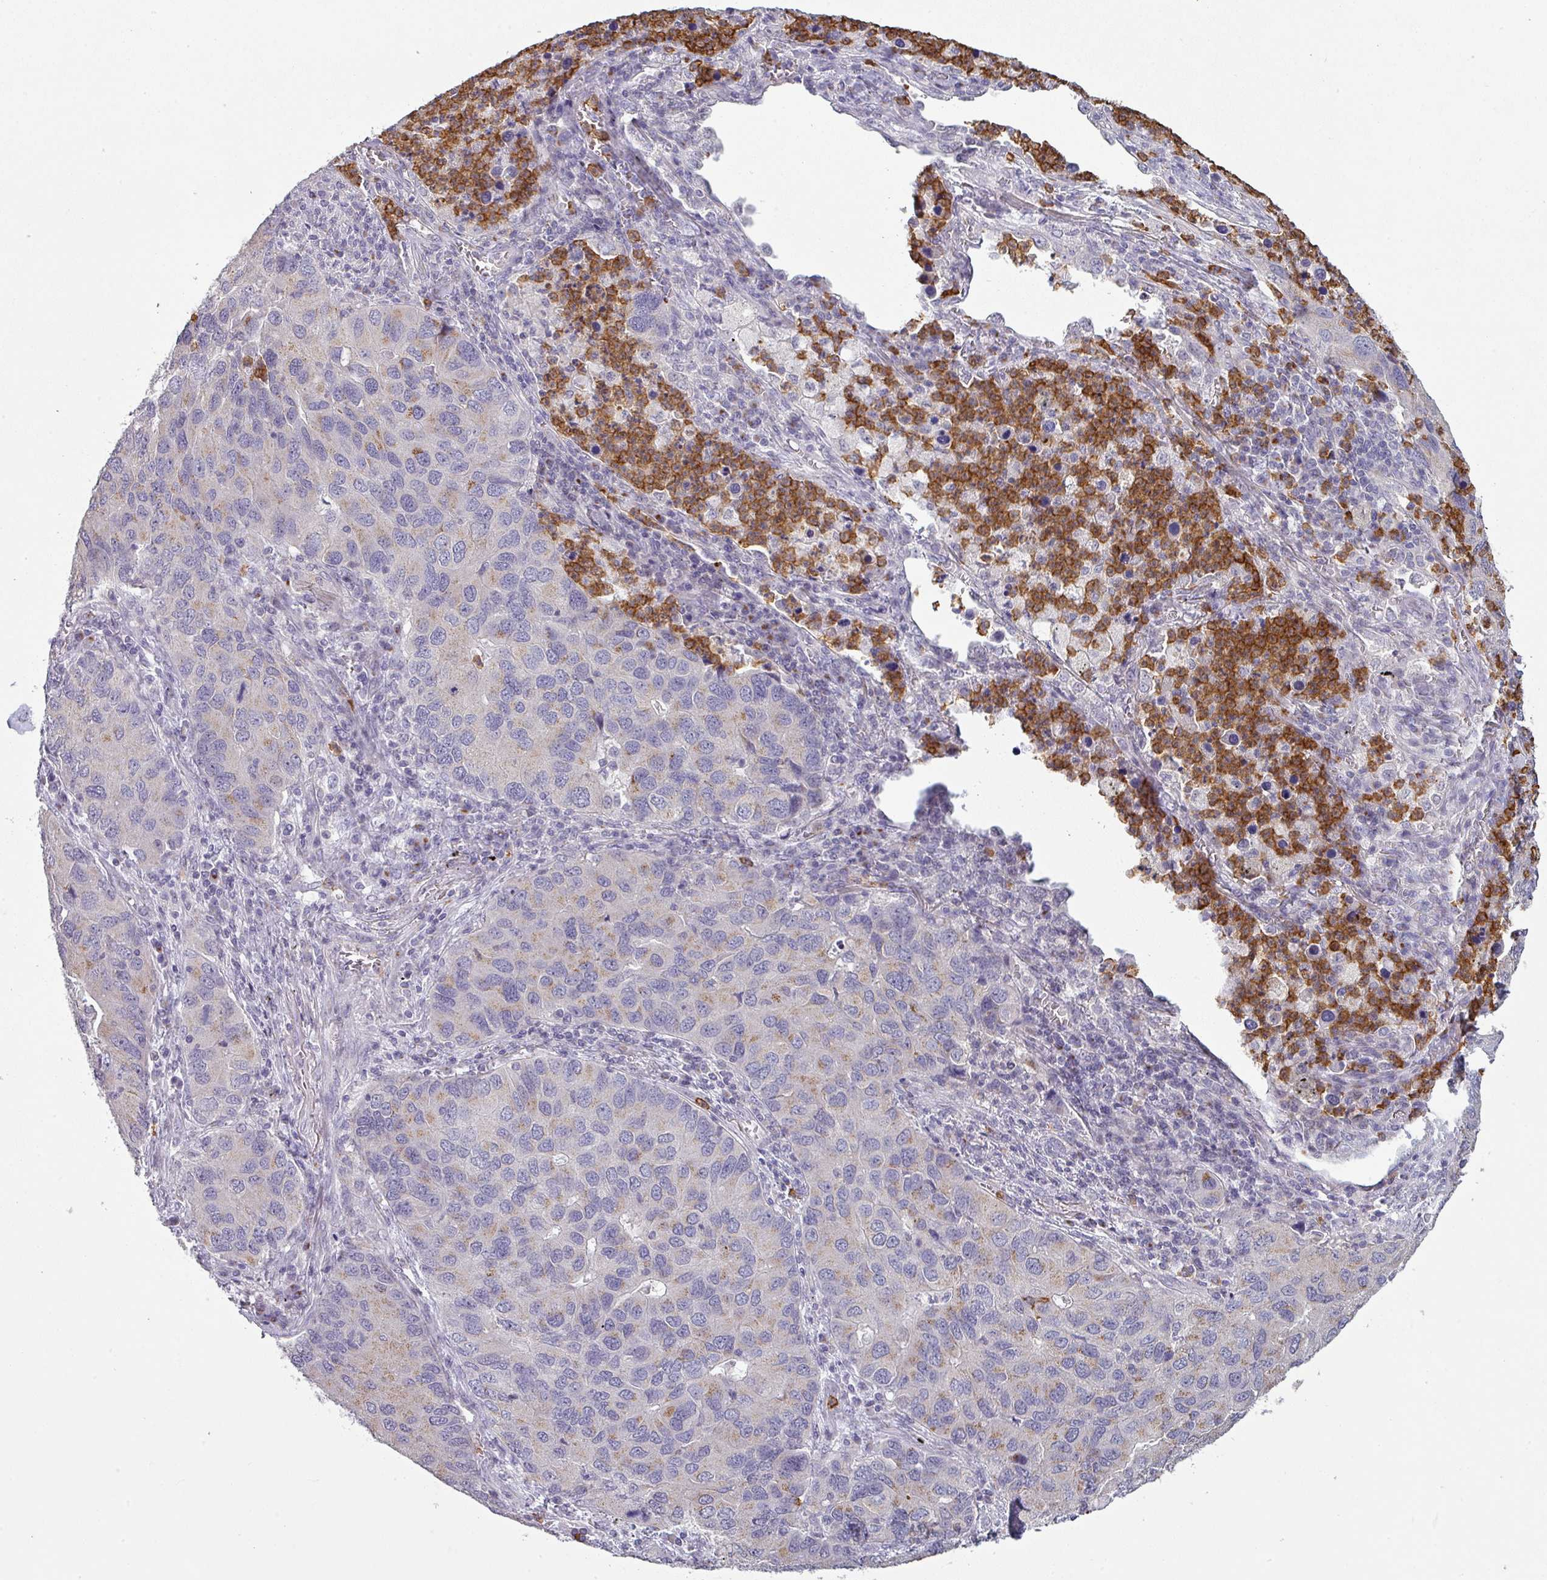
{"staining": {"intensity": "weak", "quantity": ">75%", "location": "cytoplasmic/membranous"}, "tissue": "lung cancer", "cell_type": "Tumor cells", "image_type": "cancer", "snomed": [{"axis": "morphology", "description": "Aneuploidy"}, {"axis": "morphology", "description": "Adenocarcinoma, NOS"}, {"axis": "topography", "description": "Lymph node"}, {"axis": "topography", "description": "Lung"}], "caption": "An immunohistochemistry micrograph of tumor tissue is shown. Protein staining in brown shows weak cytoplasmic/membranous positivity in lung cancer (adenocarcinoma) within tumor cells. (DAB (3,3'-diaminobenzidine) IHC, brown staining for protein, blue staining for nuclei).", "gene": "MAGEC3", "patient": {"sex": "female", "age": 74}}